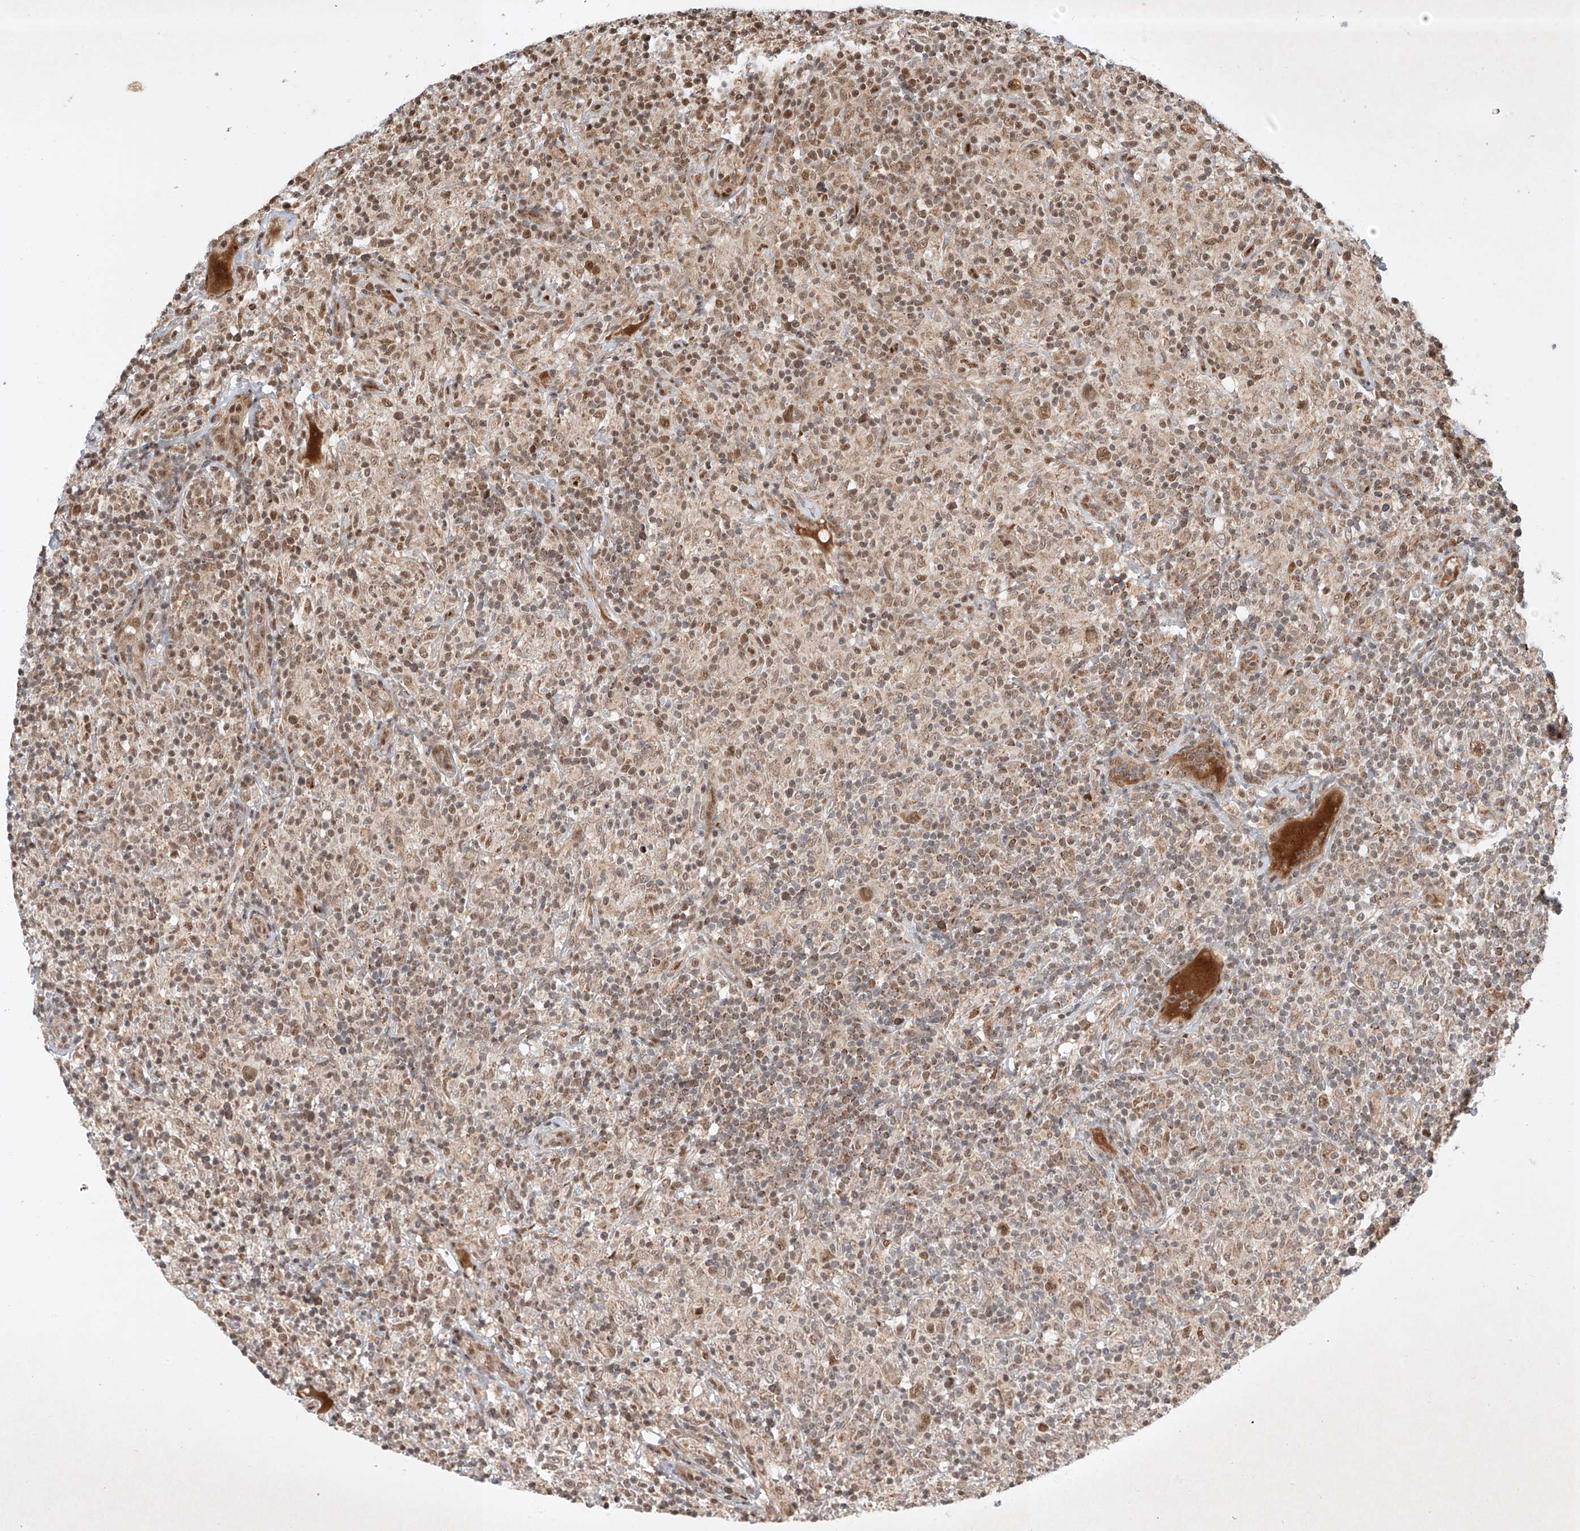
{"staining": {"intensity": "moderate", "quantity": ">75%", "location": "nuclear"}, "tissue": "lymphoma", "cell_type": "Tumor cells", "image_type": "cancer", "snomed": [{"axis": "morphology", "description": "Hodgkin's disease, NOS"}, {"axis": "topography", "description": "Lymph node"}], "caption": "Human lymphoma stained with a brown dye exhibits moderate nuclear positive positivity in approximately >75% of tumor cells.", "gene": "EPG5", "patient": {"sex": "male", "age": 70}}